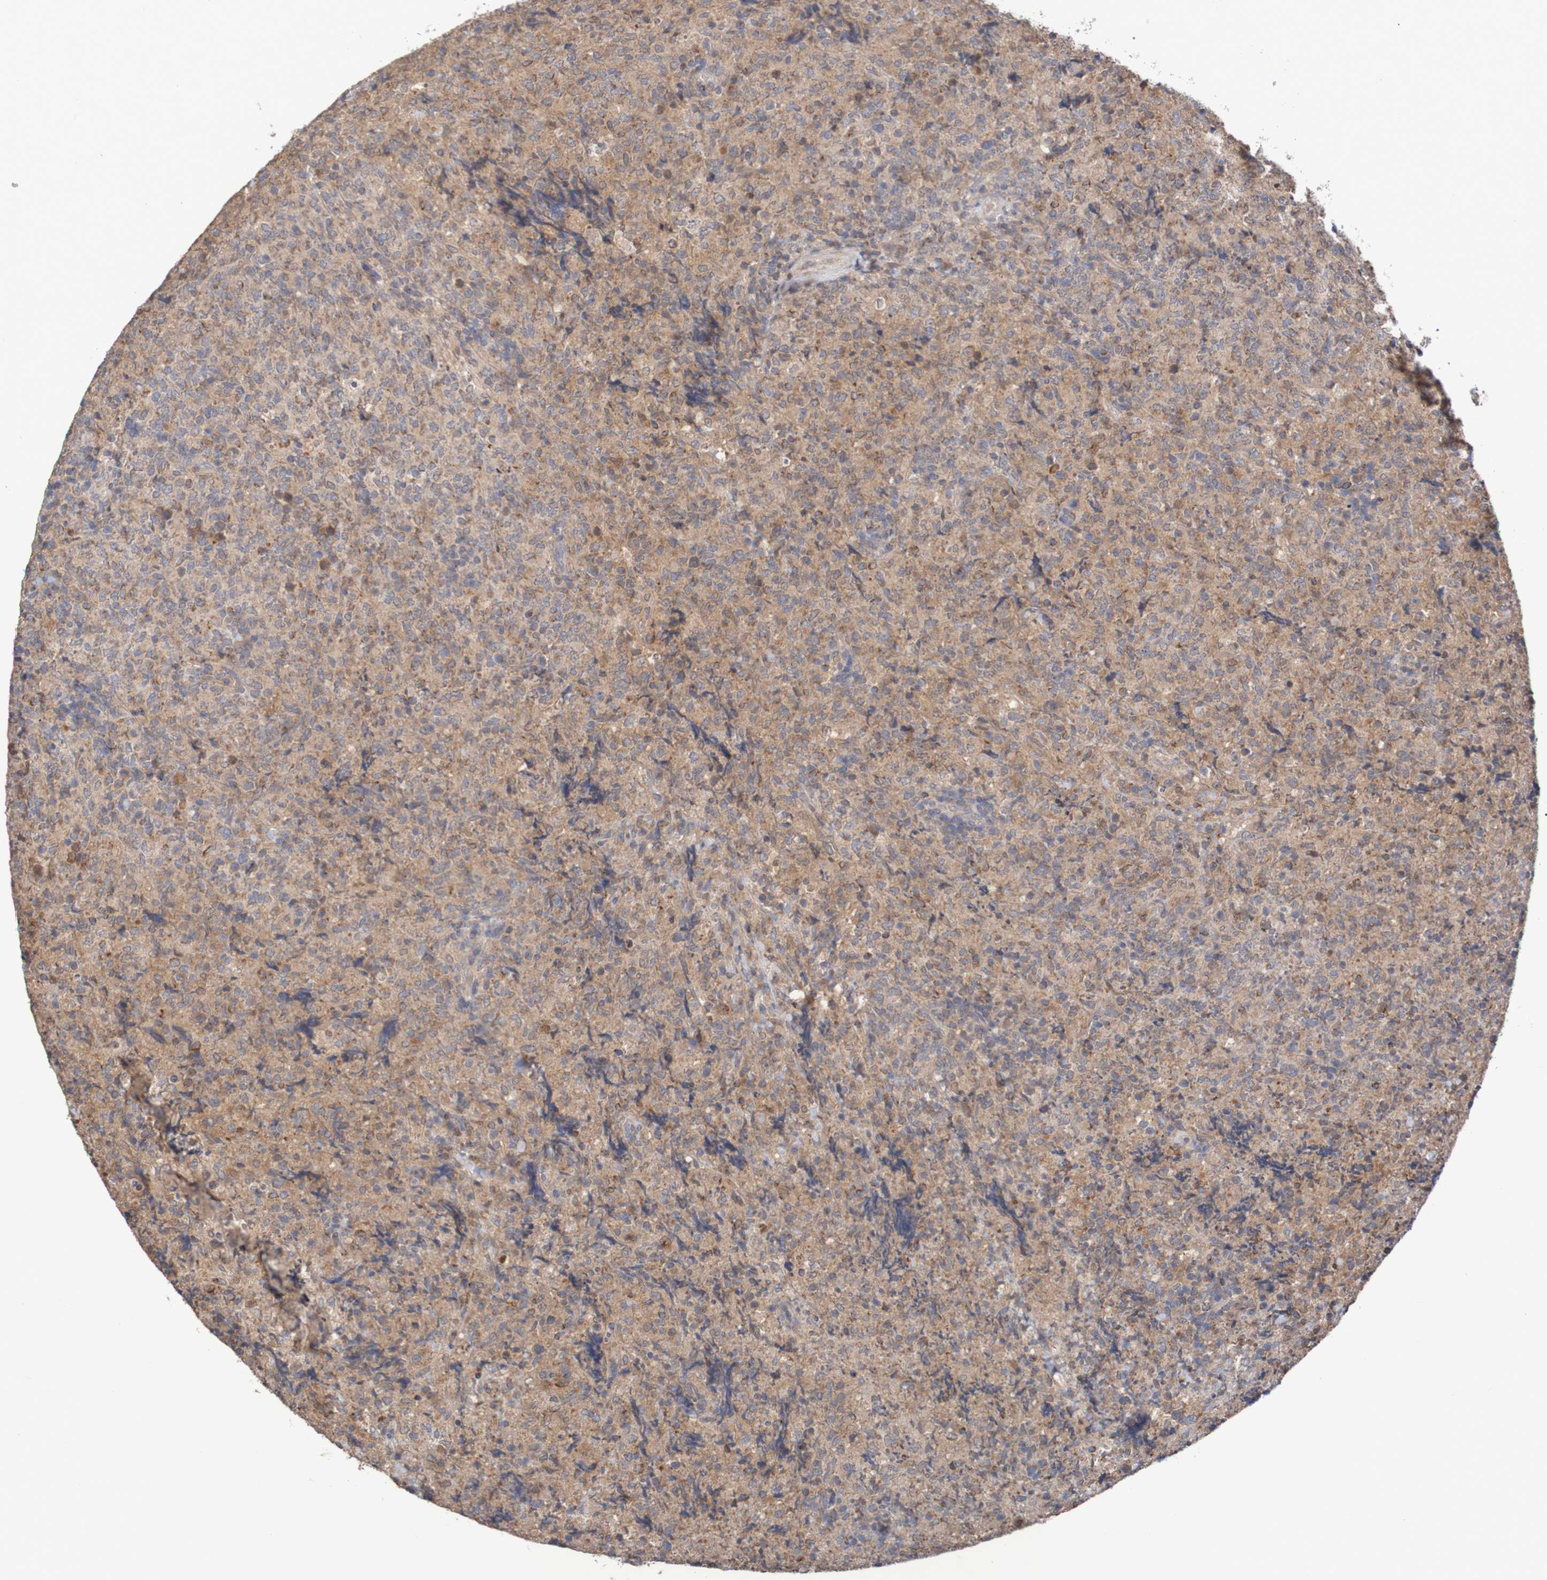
{"staining": {"intensity": "moderate", "quantity": ">75%", "location": "cytoplasmic/membranous"}, "tissue": "lymphoma", "cell_type": "Tumor cells", "image_type": "cancer", "snomed": [{"axis": "morphology", "description": "Malignant lymphoma, non-Hodgkin's type, High grade"}, {"axis": "topography", "description": "Tonsil"}], "caption": "A micrograph showing moderate cytoplasmic/membranous staining in approximately >75% of tumor cells in high-grade malignant lymphoma, non-Hodgkin's type, as visualized by brown immunohistochemical staining.", "gene": "C3orf18", "patient": {"sex": "female", "age": 36}}